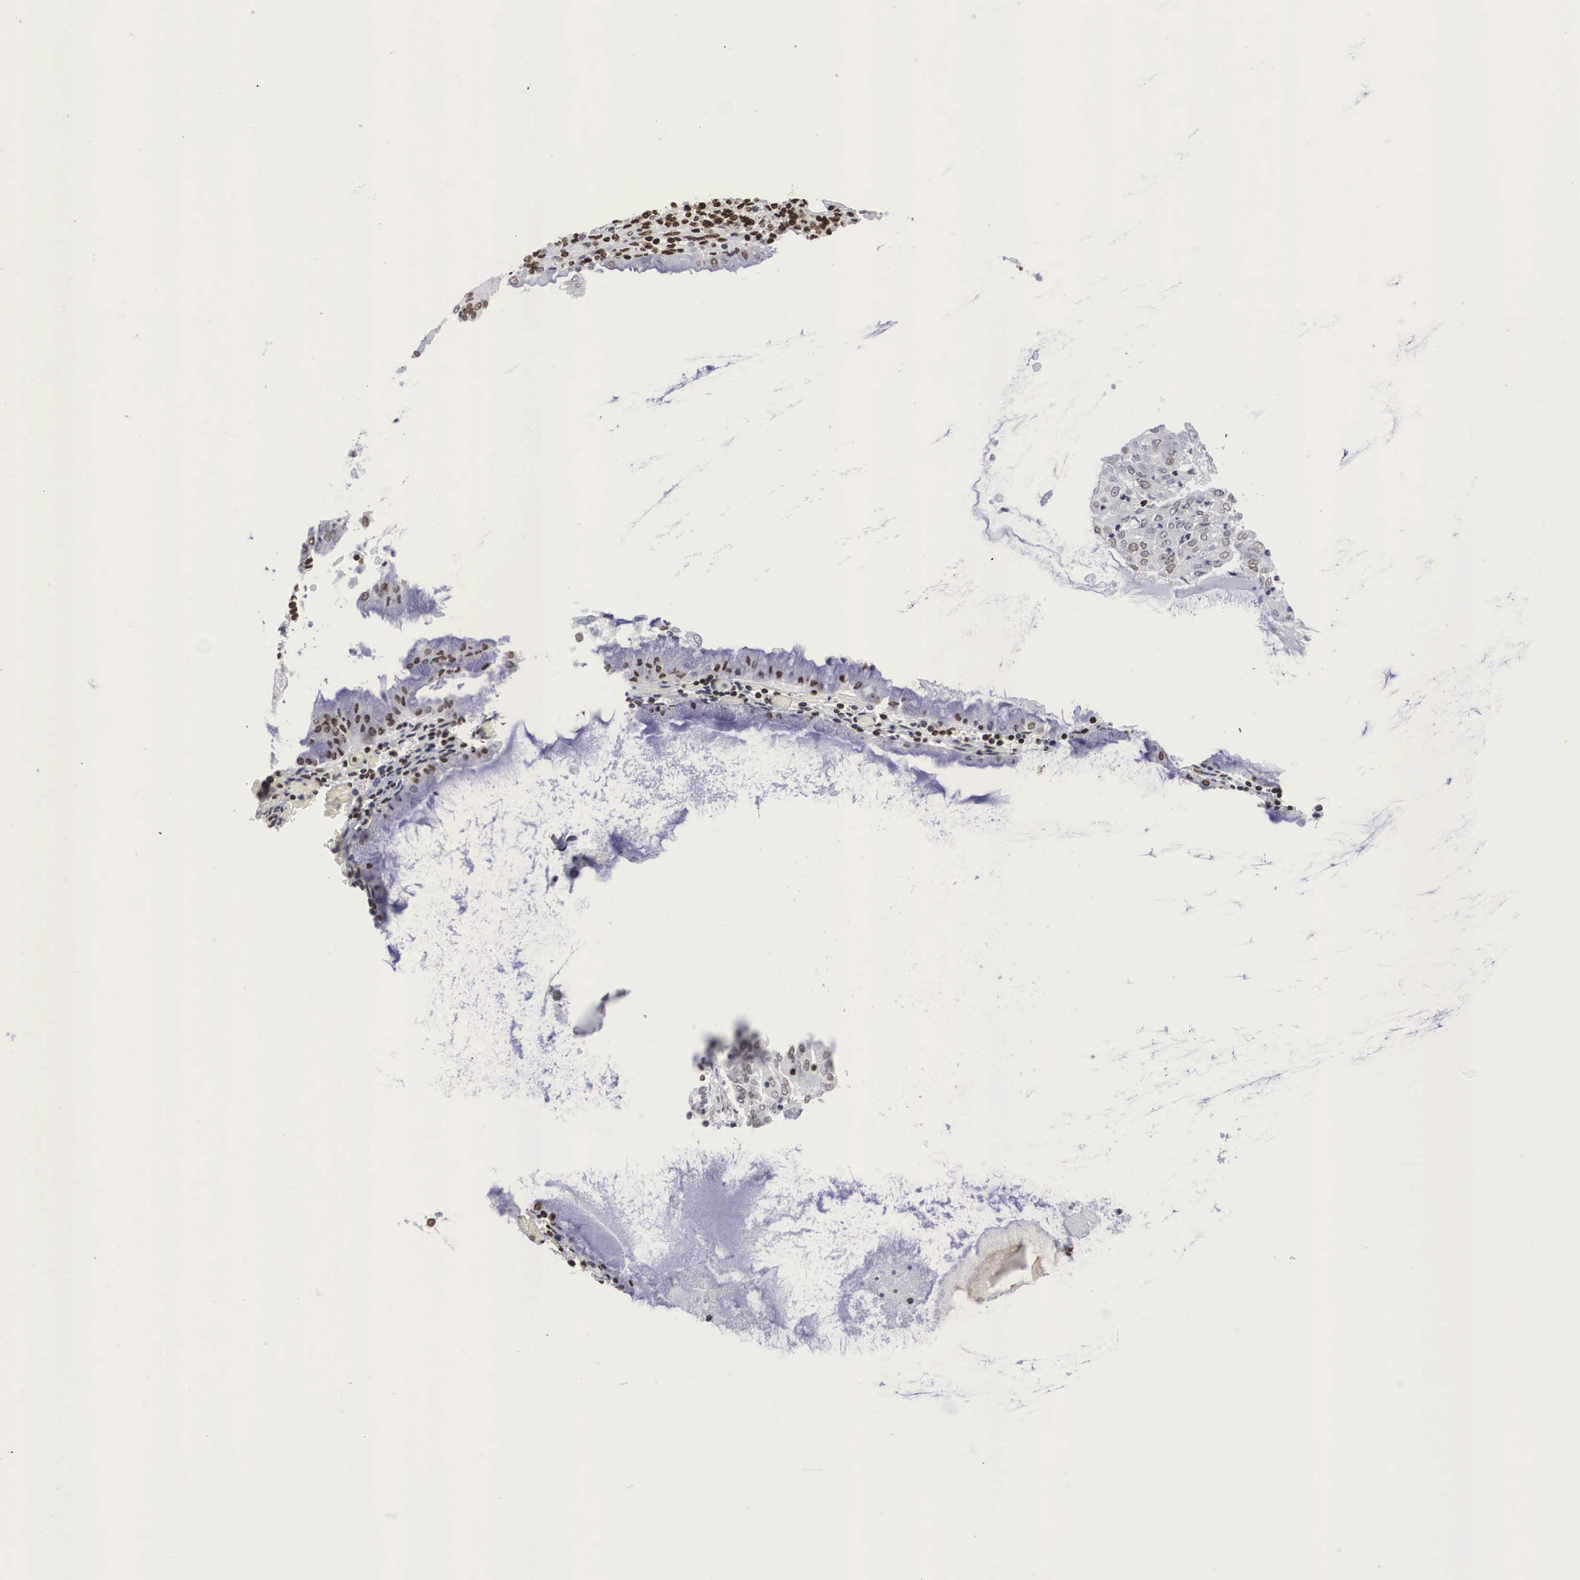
{"staining": {"intensity": "weak", "quantity": "25%-75%", "location": "nuclear"}, "tissue": "endometrial cancer", "cell_type": "Tumor cells", "image_type": "cancer", "snomed": [{"axis": "morphology", "description": "Adenocarcinoma, NOS"}, {"axis": "topography", "description": "Endometrium"}], "caption": "Endometrial adenocarcinoma tissue demonstrates weak nuclear staining in approximately 25%-75% of tumor cells", "gene": "MECP2", "patient": {"sex": "female", "age": 79}}